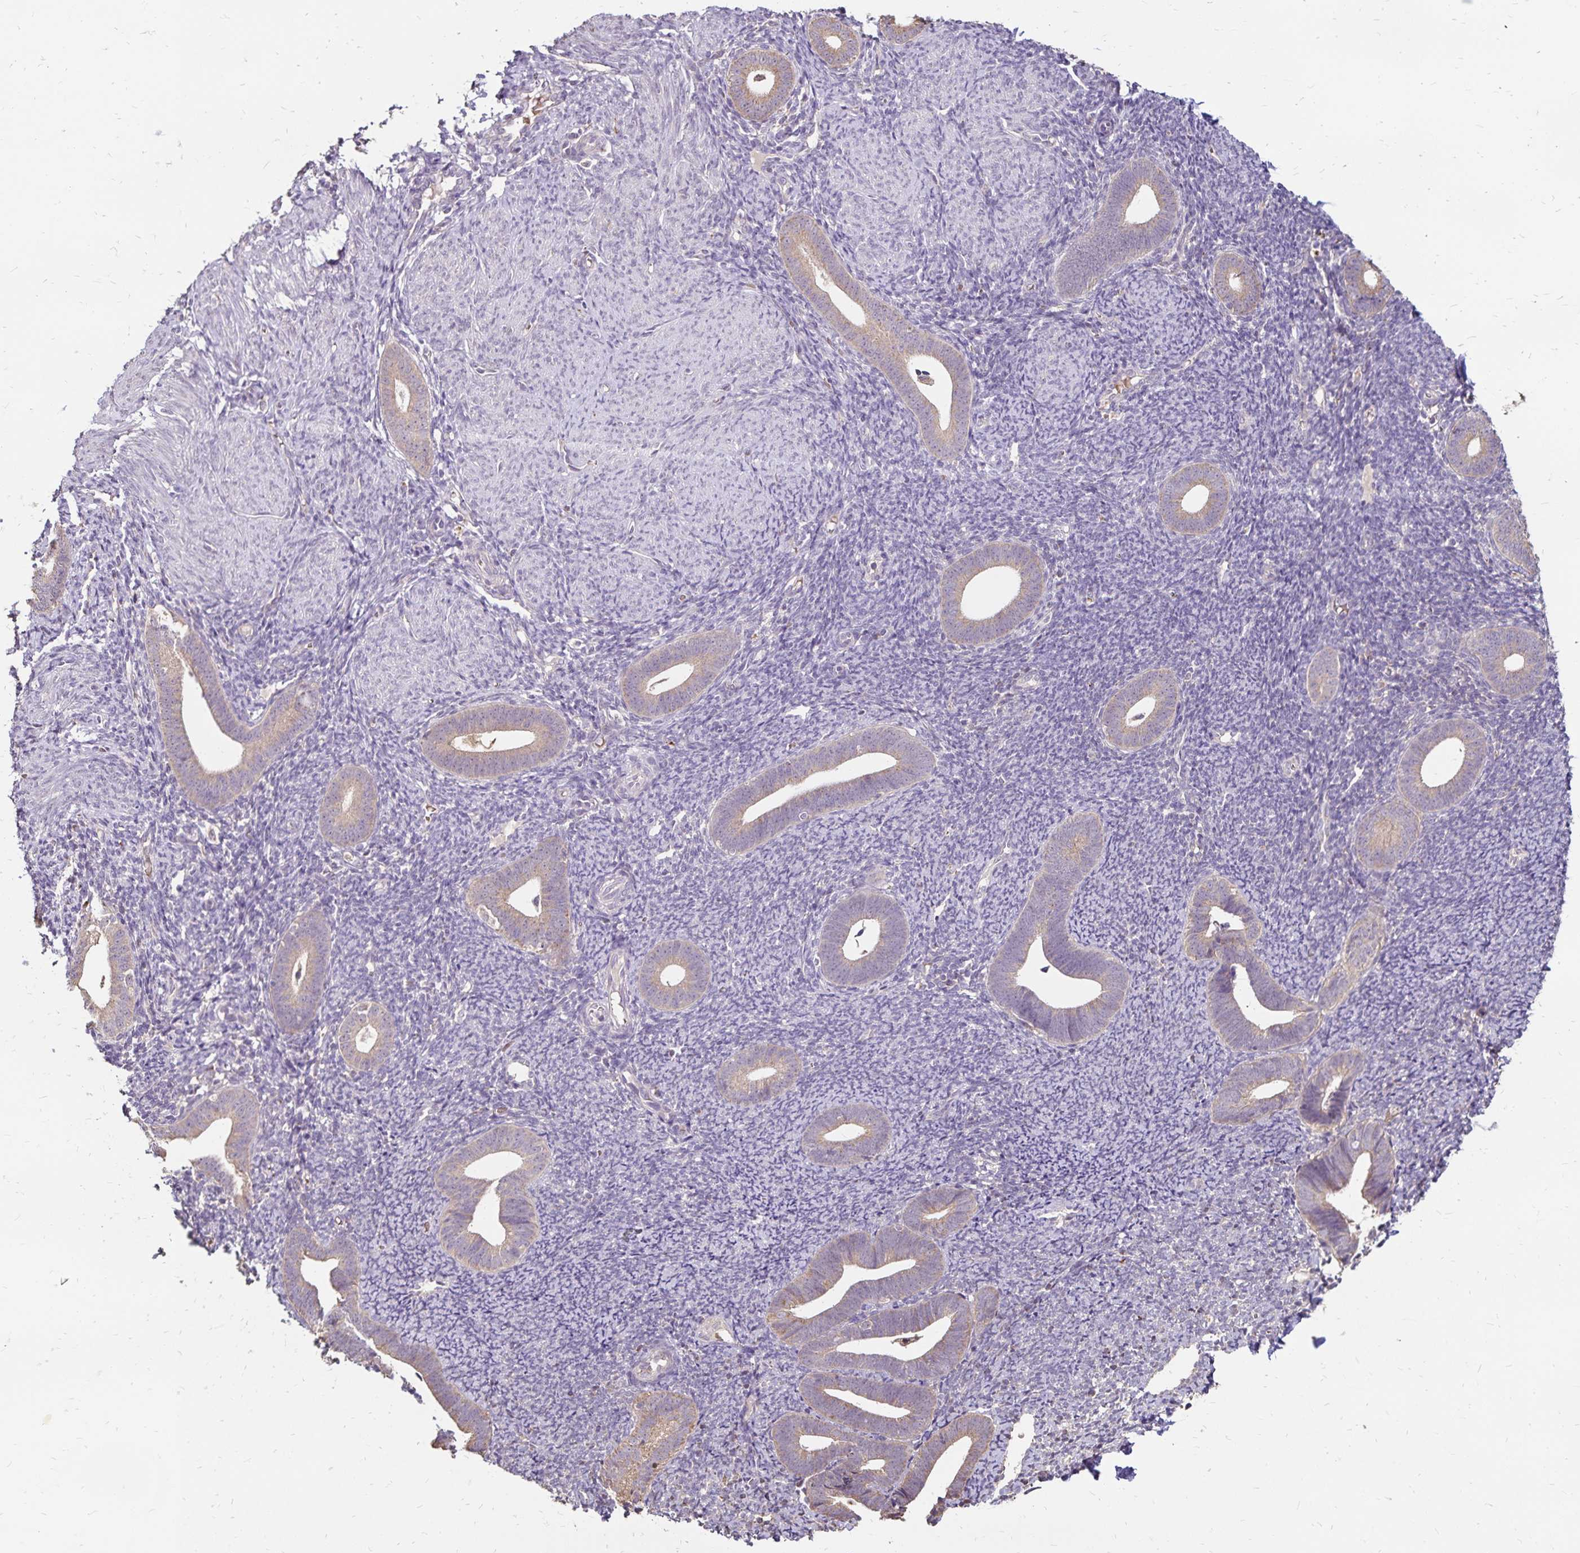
{"staining": {"intensity": "negative", "quantity": "none", "location": "none"}, "tissue": "endometrium", "cell_type": "Cells in endometrial stroma", "image_type": "normal", "snomed": [{"axis": "morphology", "description": "Normal tissue, NOS"}, {"axis": "topography", "description": "Endometrium"}], "caption": "This is a image of immunohistochemistry (IHC) staining of normal endometrium, which shows no expression in cells in endometrial stroma.", "gene": "EMC10", "patient": {"sex": "female", "age": 39}}